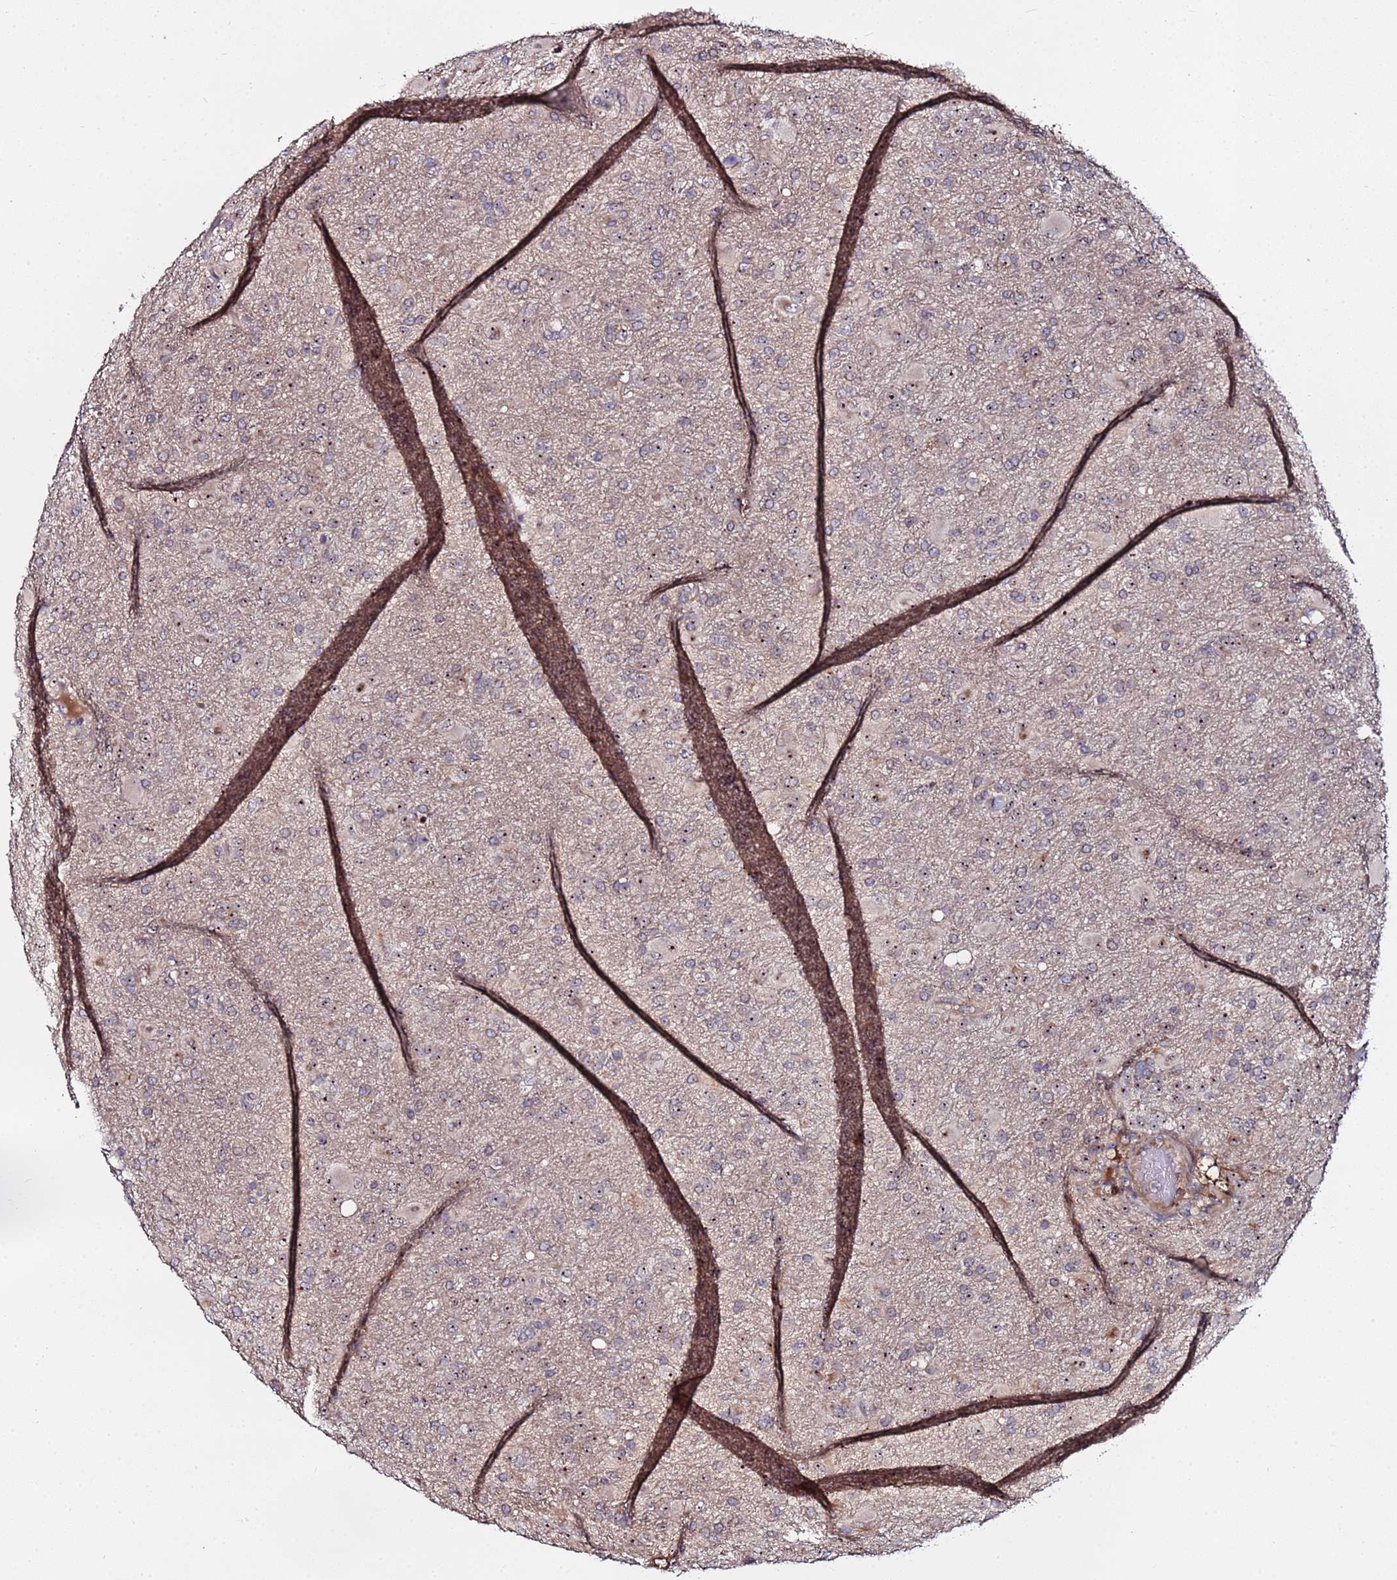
{"staining": {"intensity": "weak", "quantity": "<25%", "location": "nuclear"}, "tissue": "glioma", "cell_type": "Tumor cells", "image_type": "cancer", "snomed": [{"axis": "morphology", "description": "Glioma, malignant, Low grade"}, {"axis": "topography", "description": "Brain"}], "caption": "An image of human glioma is negative for staining in tumor cells.", "gene": "KRI1", "patient": {"sex": "male", "age": 65}}